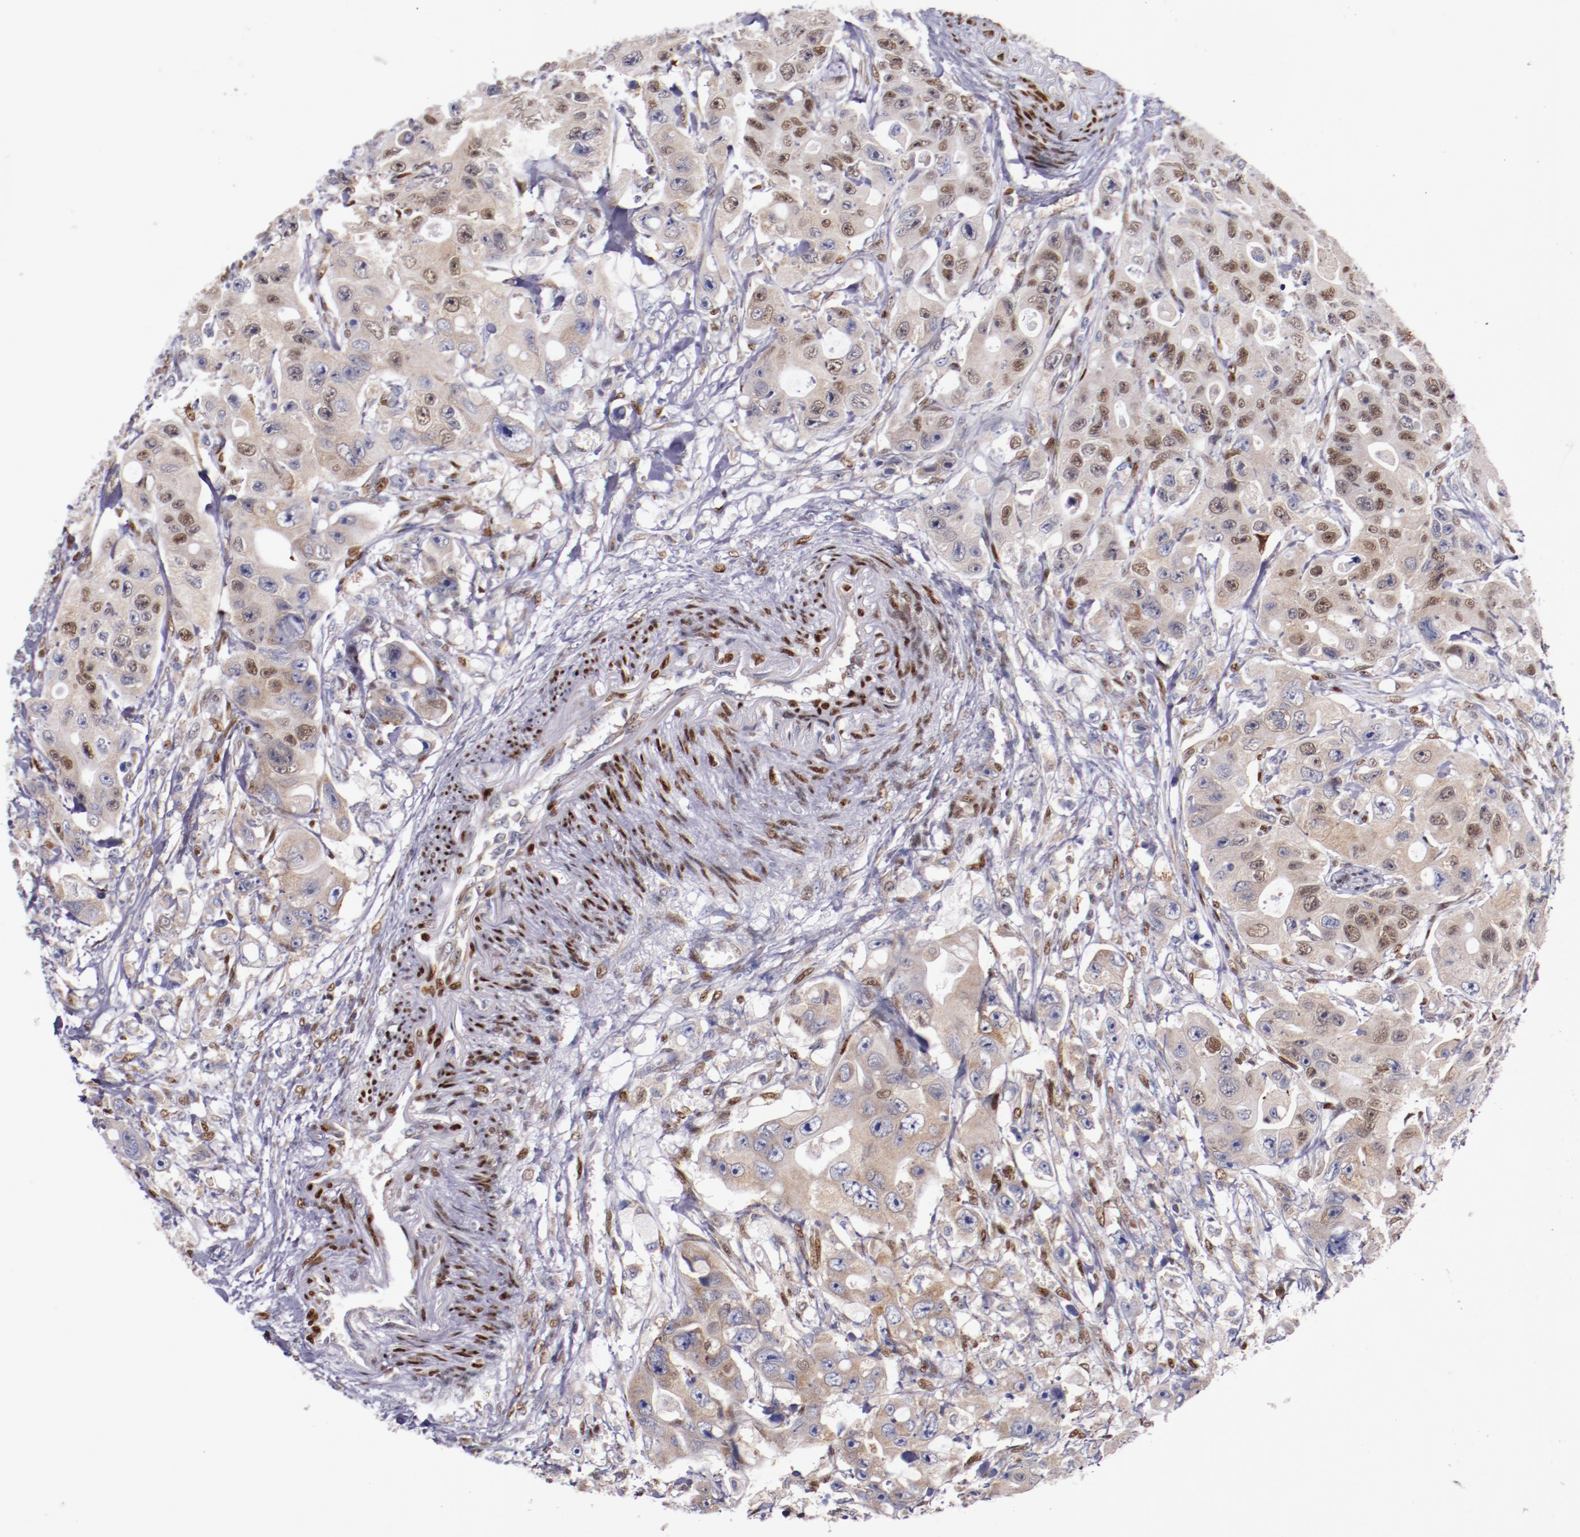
{"staining": {"intensity": "weak", "quantity": "<25%", "location": "cytoplasmic/membranous,nuclear"}, "tissue": "colorectal cancer", "cell_type": "Tumor cells", "image_type": "cancer", "snomed": [{"axis": "morphology", "description": "Adenocarcinoma, NOS"}, {"axis": "topography", "description": "Colon"}], "caption": "IHC of human adenocarcinoma (colorectal) reveals no staining in tumor cells.", "gene": "SRF", "patient": {"sex": "female", "age": 46}}